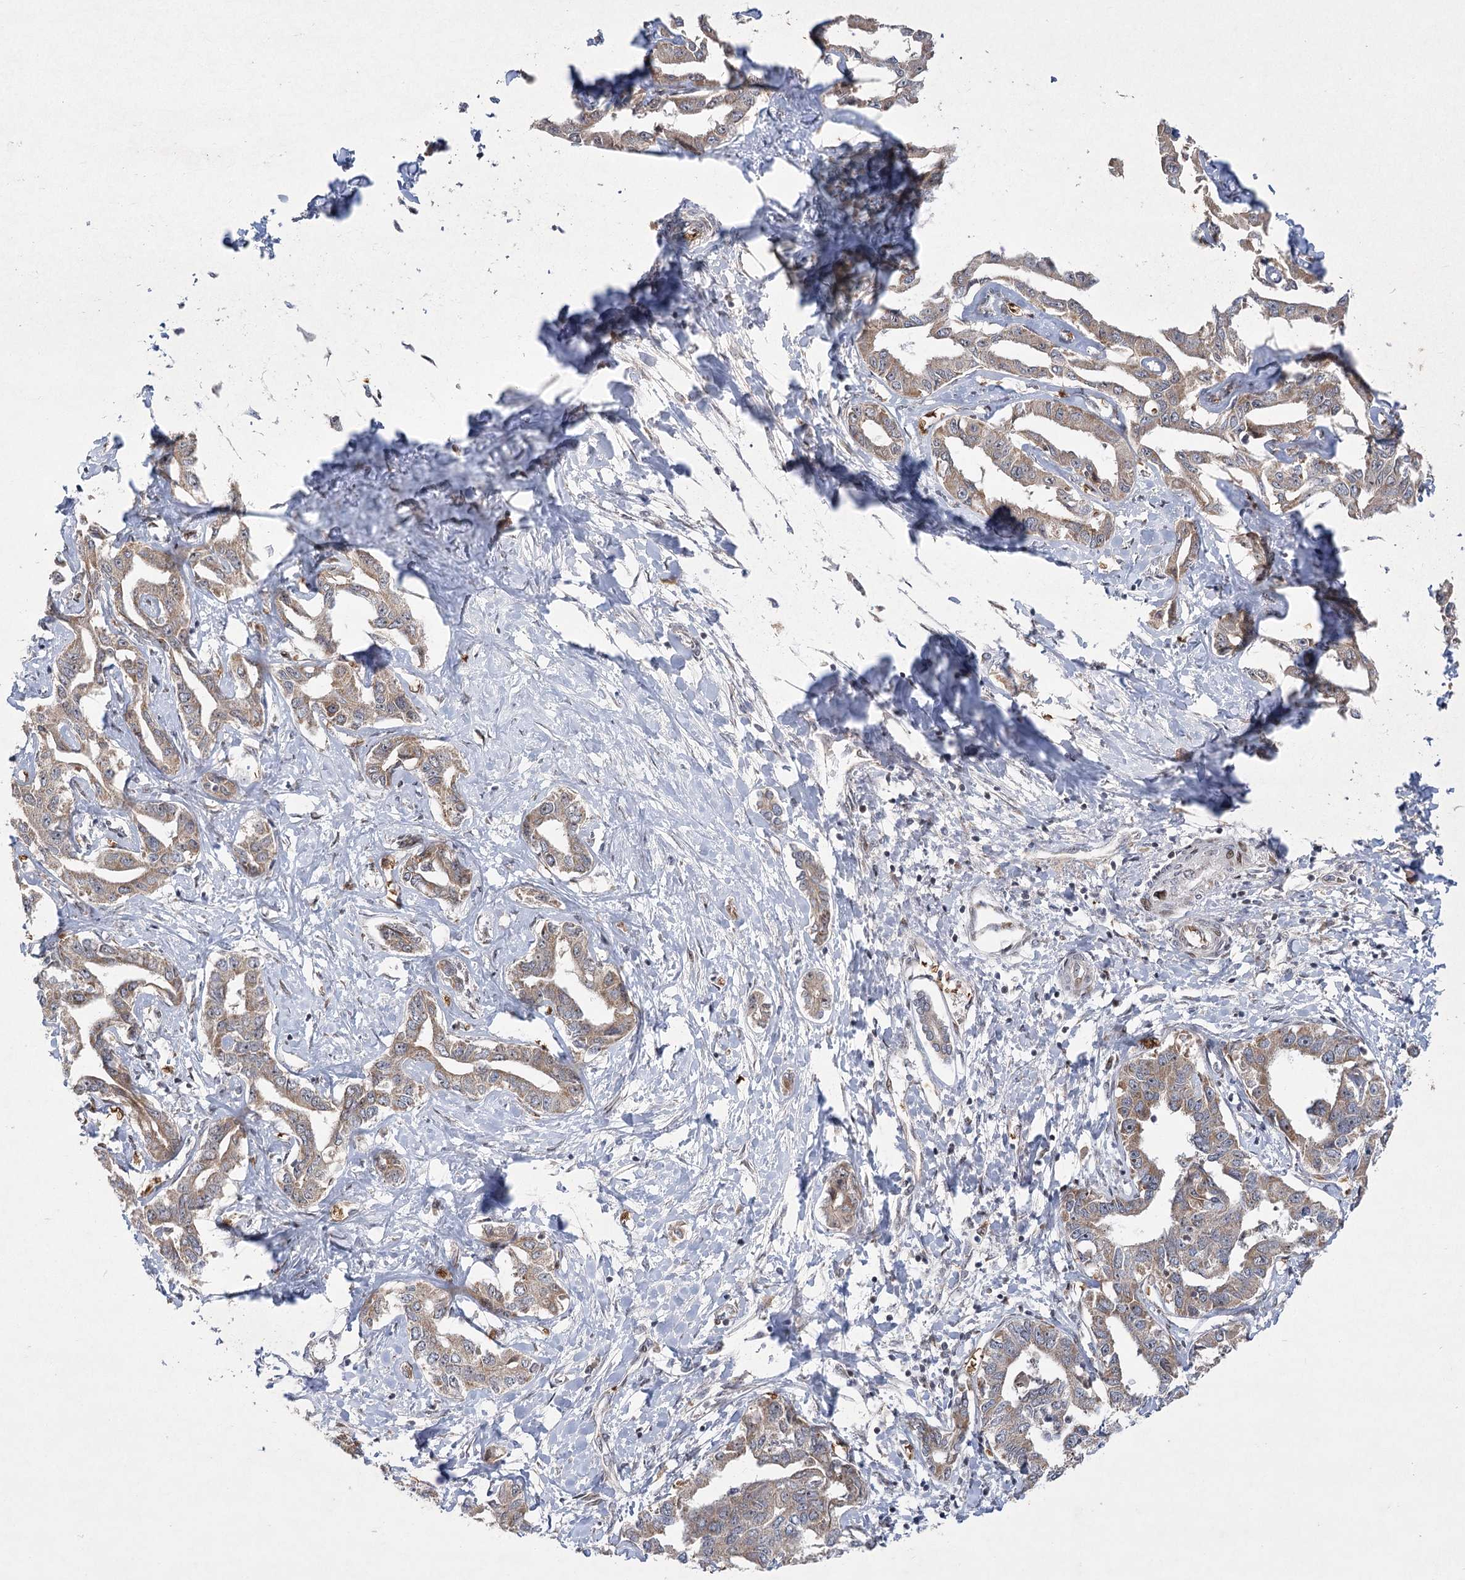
{"staining": {"intensity": "weak", "quantity": ">75%", "location": "cytoplasmic/membranous"}, "tissue": "liver cancer", "cell_type": "Tumor cells", "image_type": "cancer", "snomed": [{"axis": "morphology", "description": "Cholangiocarcinoma"}, {"axis": "topography", "description": "Liver"}], "caption": "Cholangiocarcinoma (liver) tissue exhibits weak cytoplasmic/membranous staining in about >75% of tumor cells, visualized by immunohistochemistry. The protein of interest is shown in brown color, while the nuclei are stained blue.", "gene": "NSMCE4A", "patient": {"sex": "male", "age": 59}}